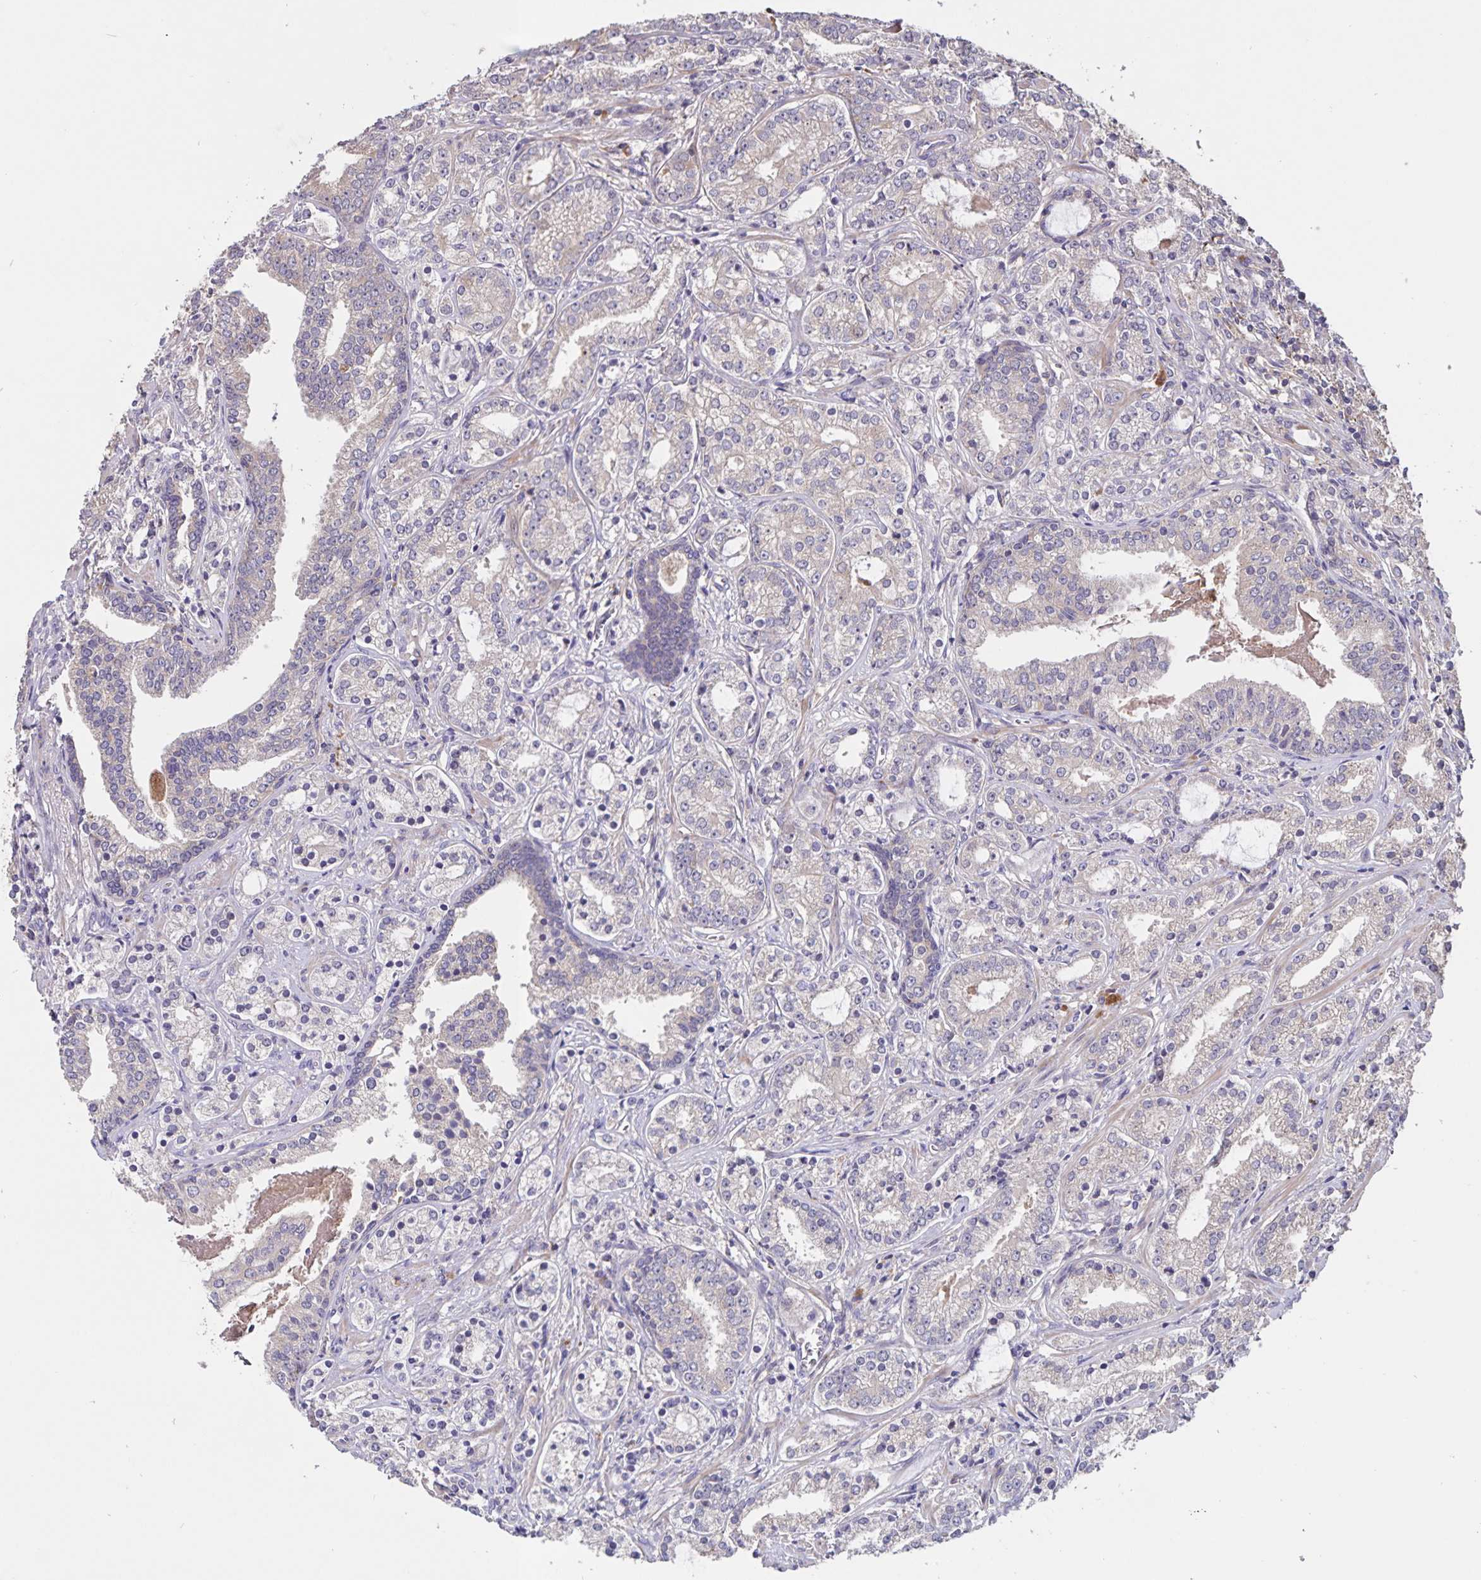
{"staining": {"intensity": "negative", "quantity": "none", "location": "none"}, "tissue": "prostate cancer", "cell_type": "Tumor cells", "image_type": "cancer", "snomed": [{"axis": "morphology", "description": "Adenocarcinoma, Medium grade"}, {"axis": "topography", "description": "Prostate"}], "caption": "Tumor cells show no significant protein staining in prostate medium-grade adenocarcinoma.", "gene": "FBXL16", "patient": {"sex": "male", "age": 57}}